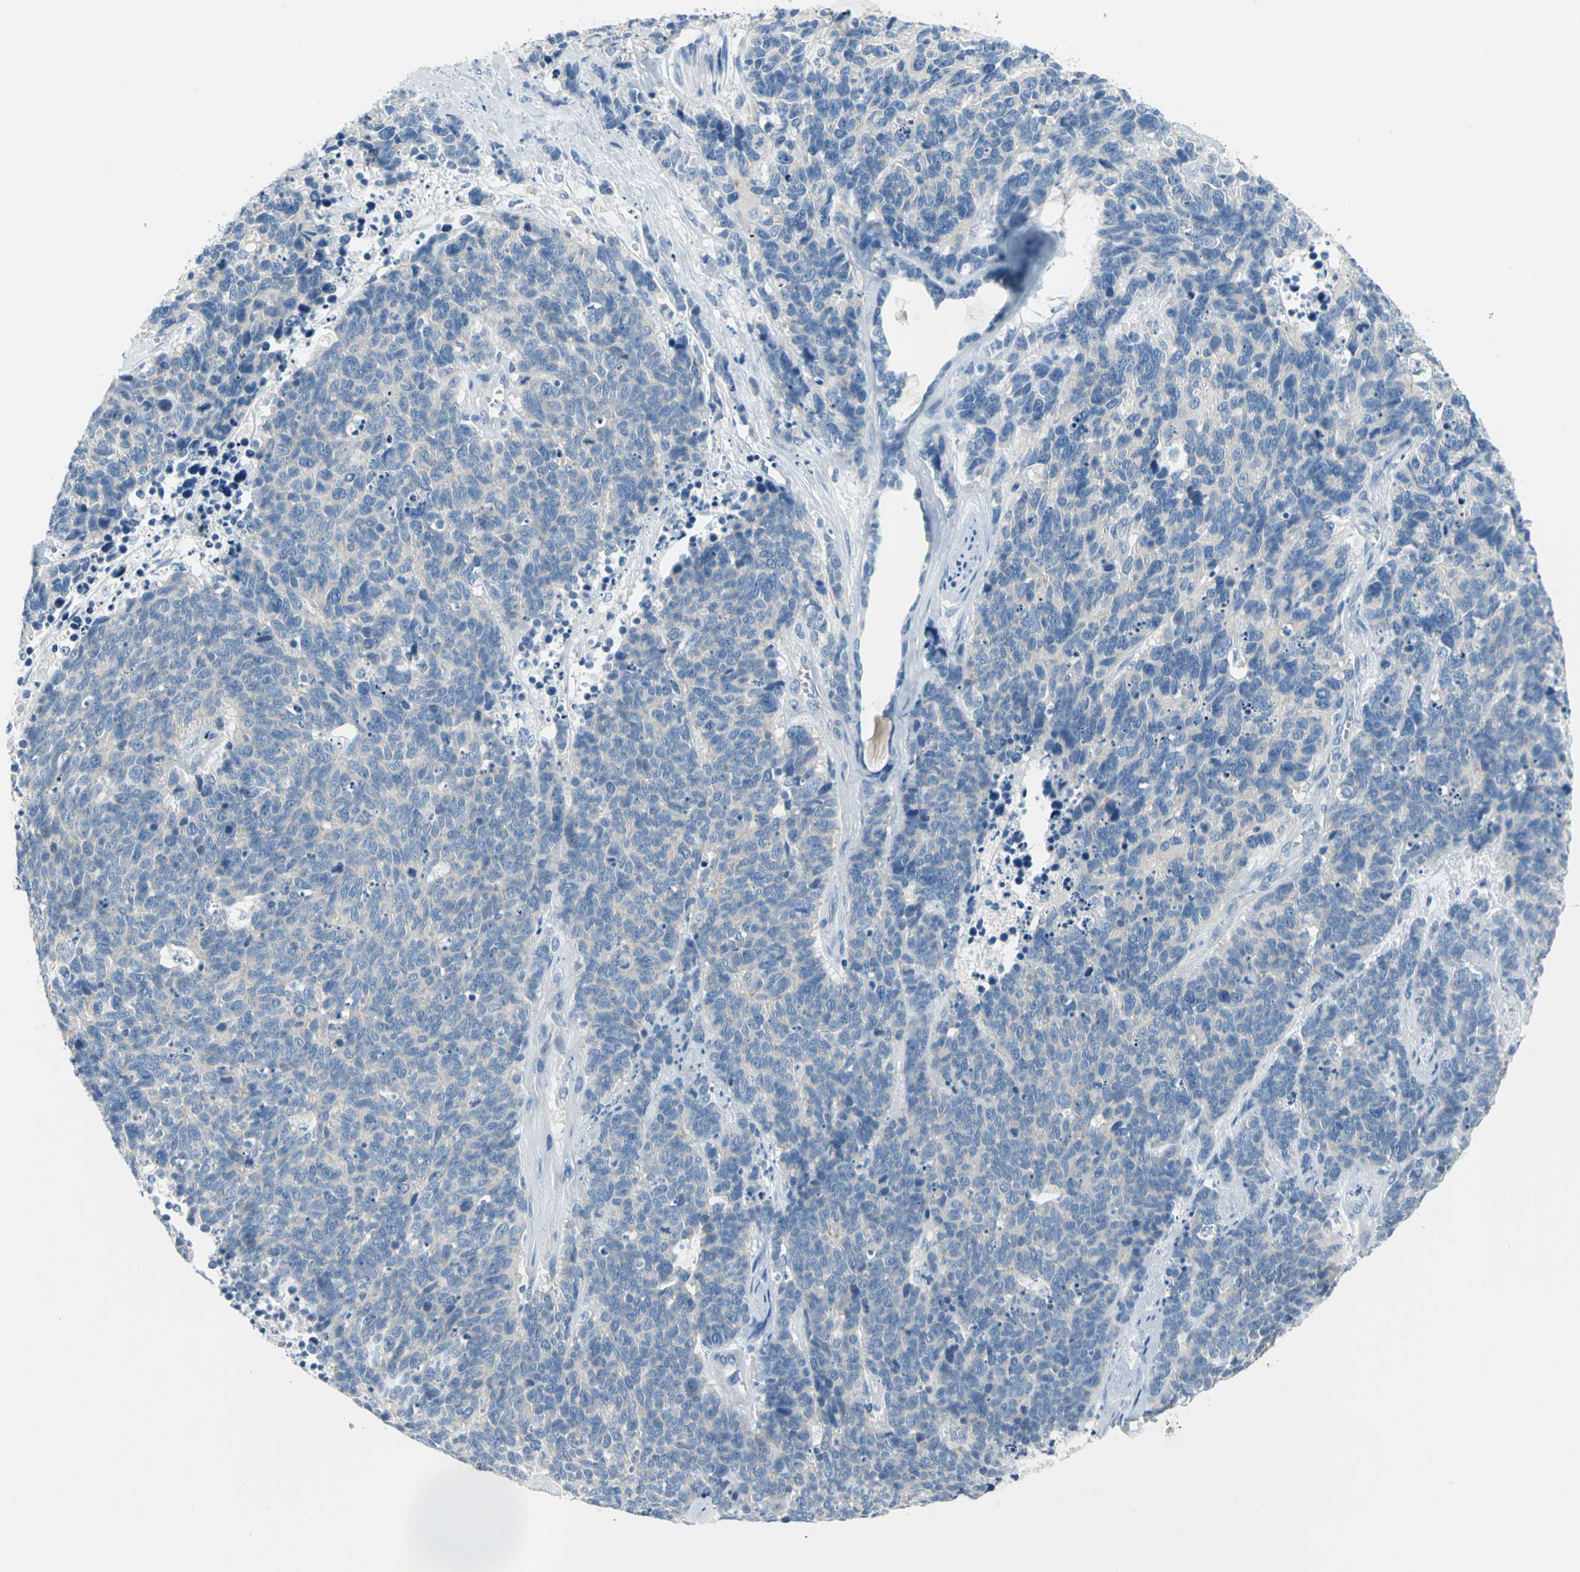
{"staining": {"intensity": "negative", "quantity": "none", "location": "none"}, "tissue": "lung cancer", "cell_type": "Tumor cells", "image_type": "cancer", "snomed": [{"axis": "morphology", "description": "Neoplasm, malignant, NOS"}, {"axis": "topography", "description": "Lung"}], "caption": "Immunohistochemistry photomicrograph of human lung malignant neoplasm stained for a protein (brown), which displays no positivity in tumor cells. Nuclei are stained in blue.", "gene": "PTGDS", "patient": {"sex": "female", "age": 58}}